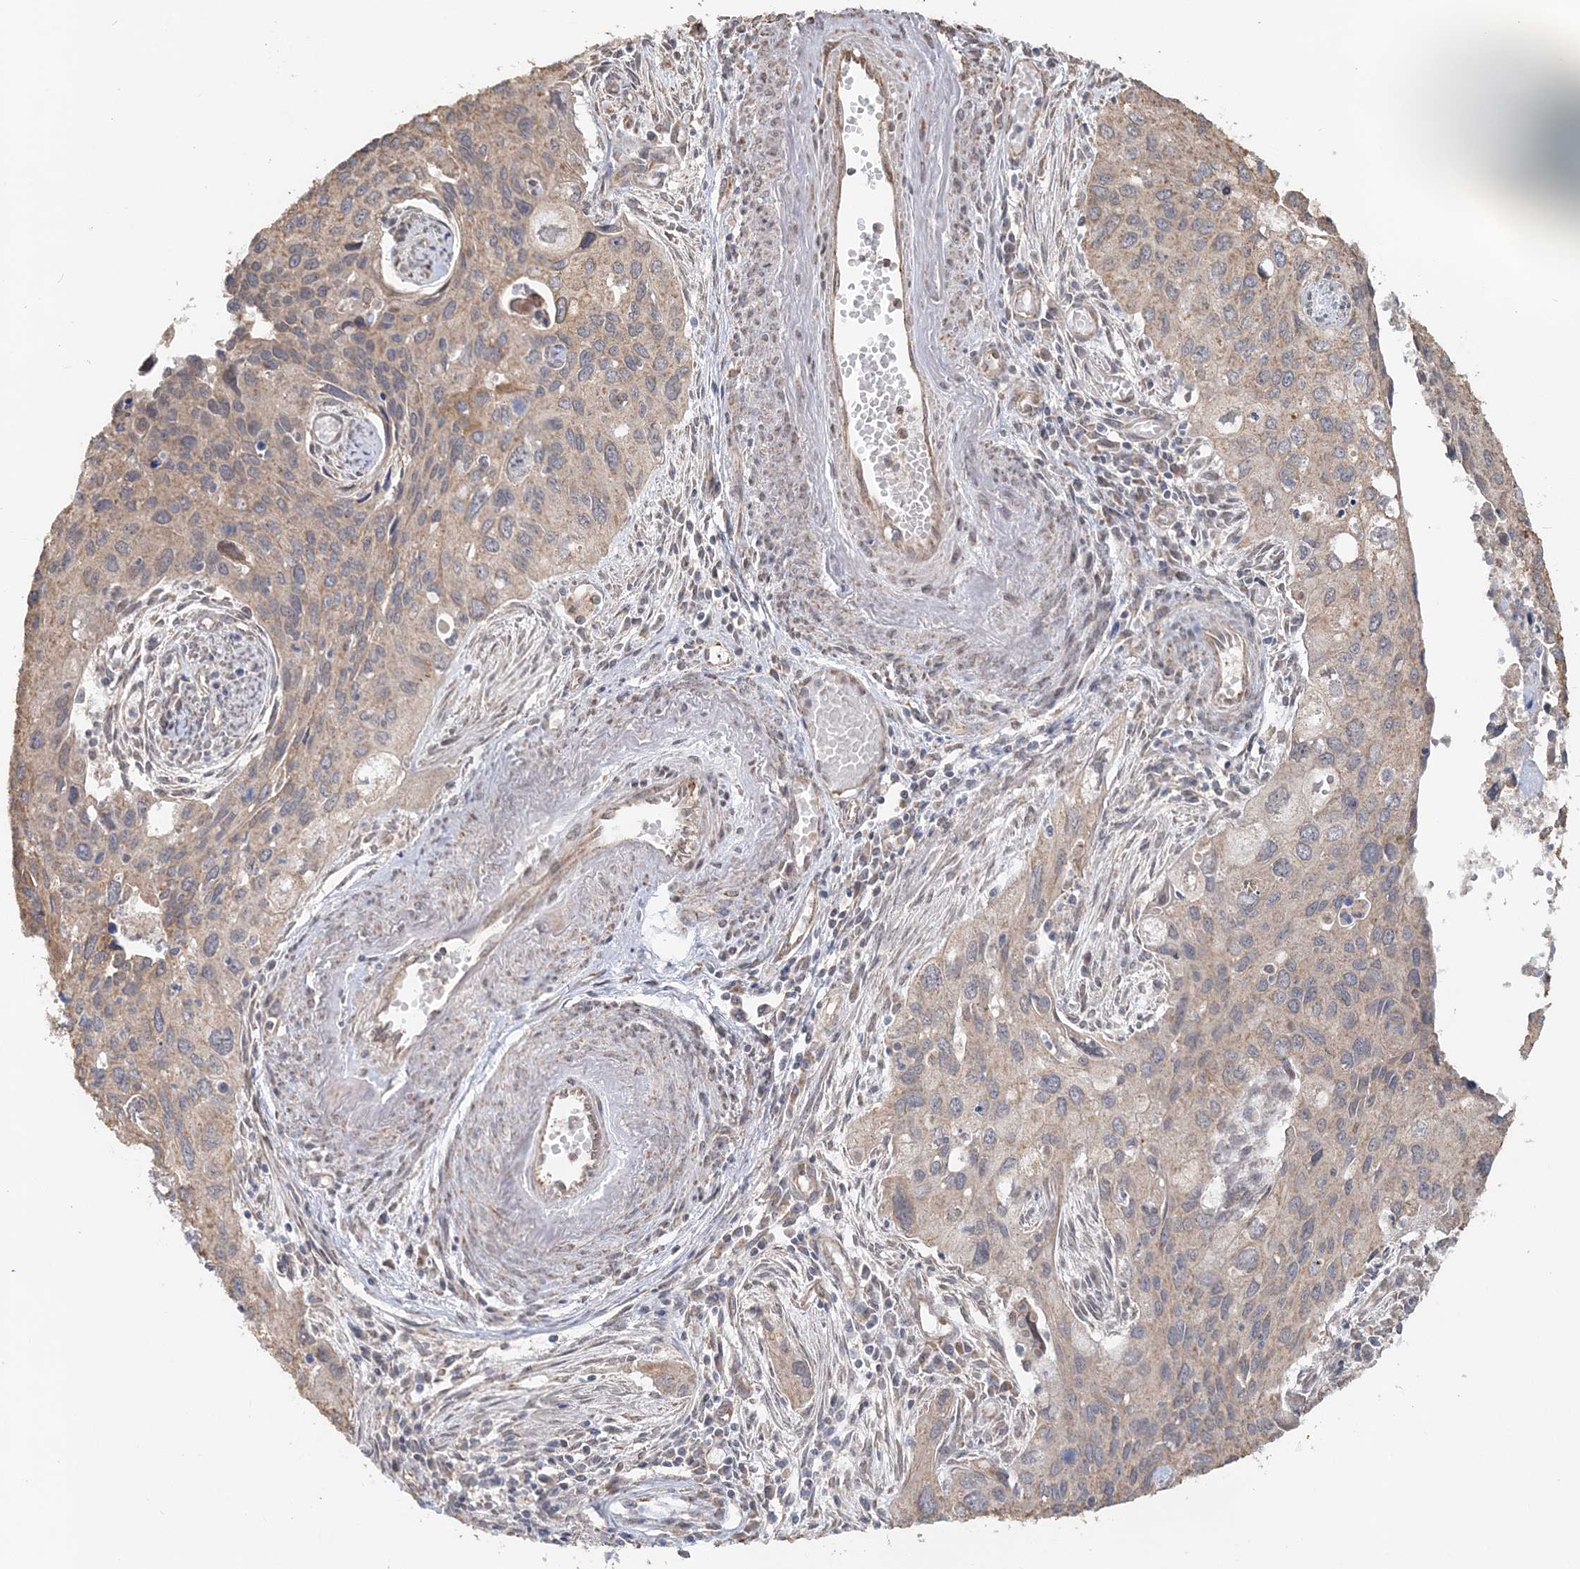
{"staining": {"intensity": "weak", "quantity": "25%-75%", "location": "cytoplasmic/membranous"}, "tissue": "cervical cancer", "cell_type": "Tumor cells", "image_type": "cancer", "snomed": [{"axis": "morphology", "description": "Squamous cell carcinoma, NOS"}, {"axis": "topography", "description": "Cervix"}], "caption": "DAB (3,3'-diaminobenzidine) immunohistochemical staining of cervical squamous cell carcinoma exhibits weak cytoplasmic/membranous protein positivity in about 25%-75% of tumor cells.", "gene": "FBXO38", "patient": {"sex": "female", "age": 55}}